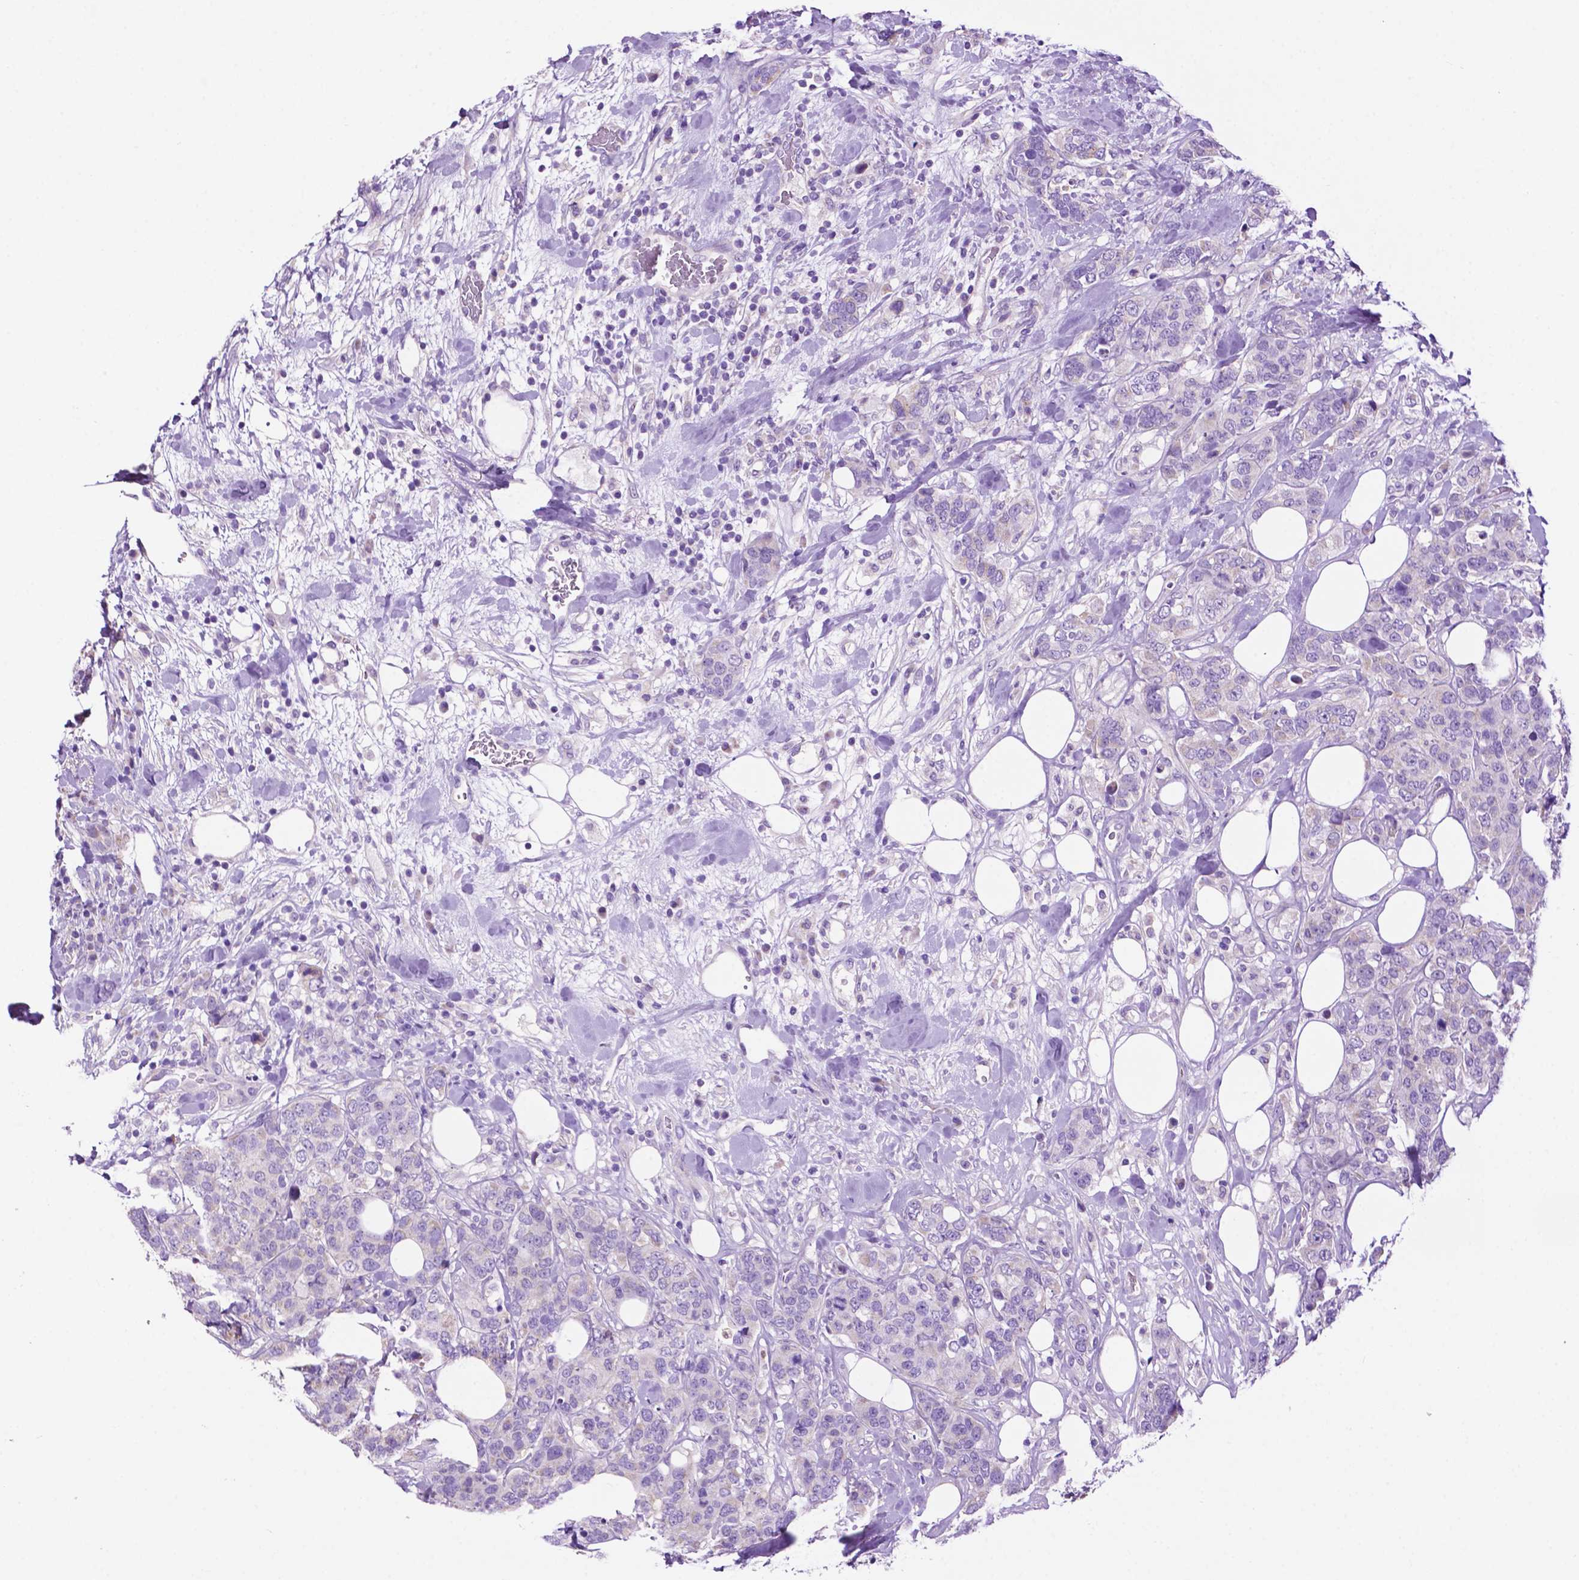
{"staining": {"intensity": "negative", "quantity": "none", "location": "none"}, "tissue": "breast cancer", "cell_type": "Tumor cells", "image_type": "cancer", "snomed": [{"axis": "morphology", "description": "Lobular carcinoma"}, {"axis": "topography", "description": "Breast"}], "caption": "Tumor cells are negative for protein expression in human breast lobular carcinoma.", "gene": "PHYHIP", "patient": {"sex": "female", "age": 59}}